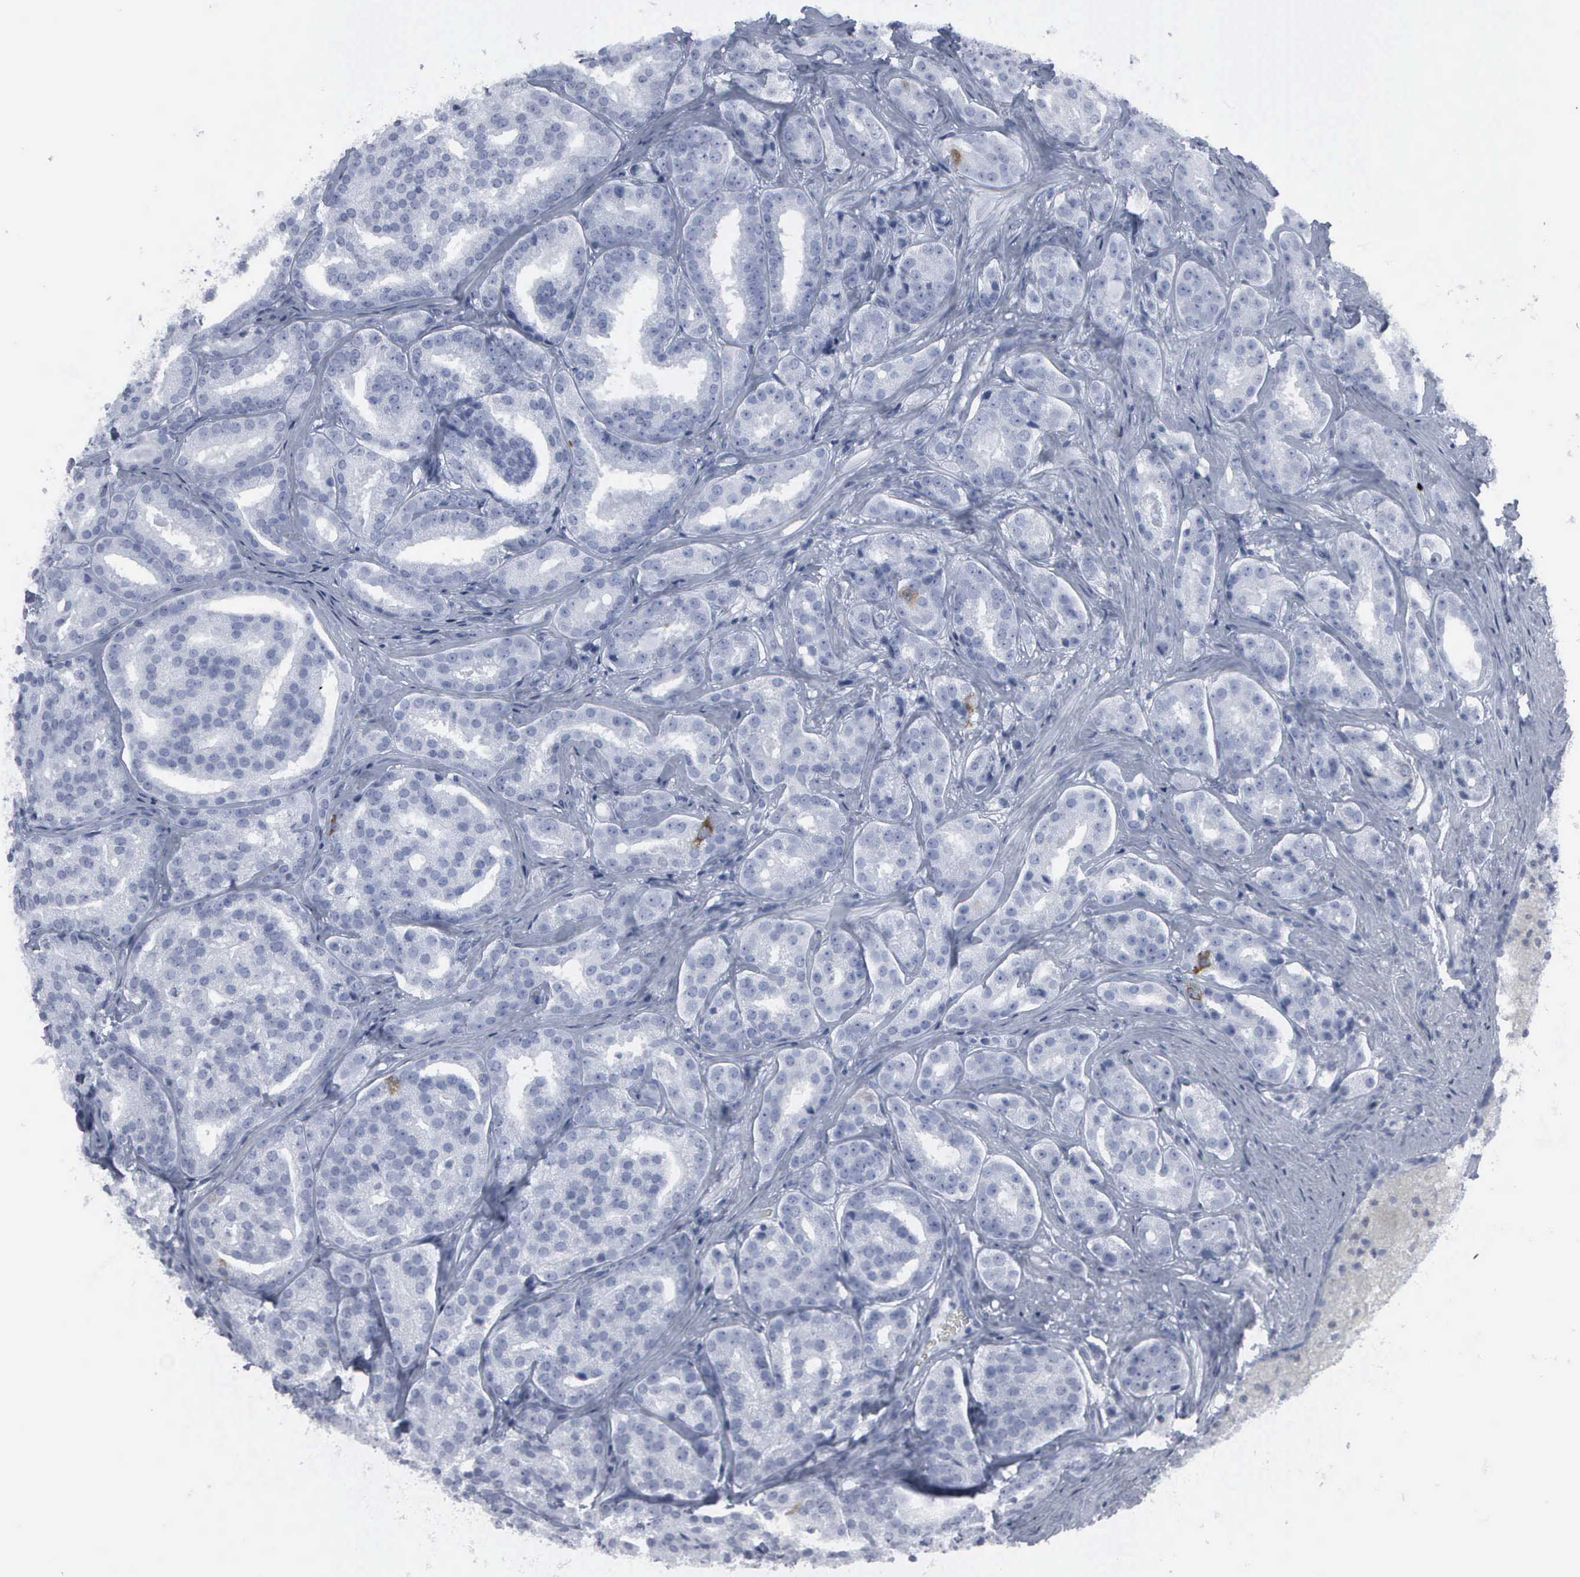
{"staining": {"intensity": "weak", "quantity": "<25%", "location": "cytoplasmic/membranous,nuclear"}, "tissue": "prostate cancer", "cell_type": "Tumor cells", "image_type": "cancer", "snomed": [{"axis": "morphology", "description": "Adenocarcinoma, High grade"}, {"axis": "topography", "description": "Prostate"}], "caption": "Tumor cells show no significant staining in prostate cancer (high-grade adenocarcinoma). (DAB IHC visualized using brightfield microscopy, high magnification).", "gene": "CCNB1", "patient": {"sex": "male", "age": 64}}